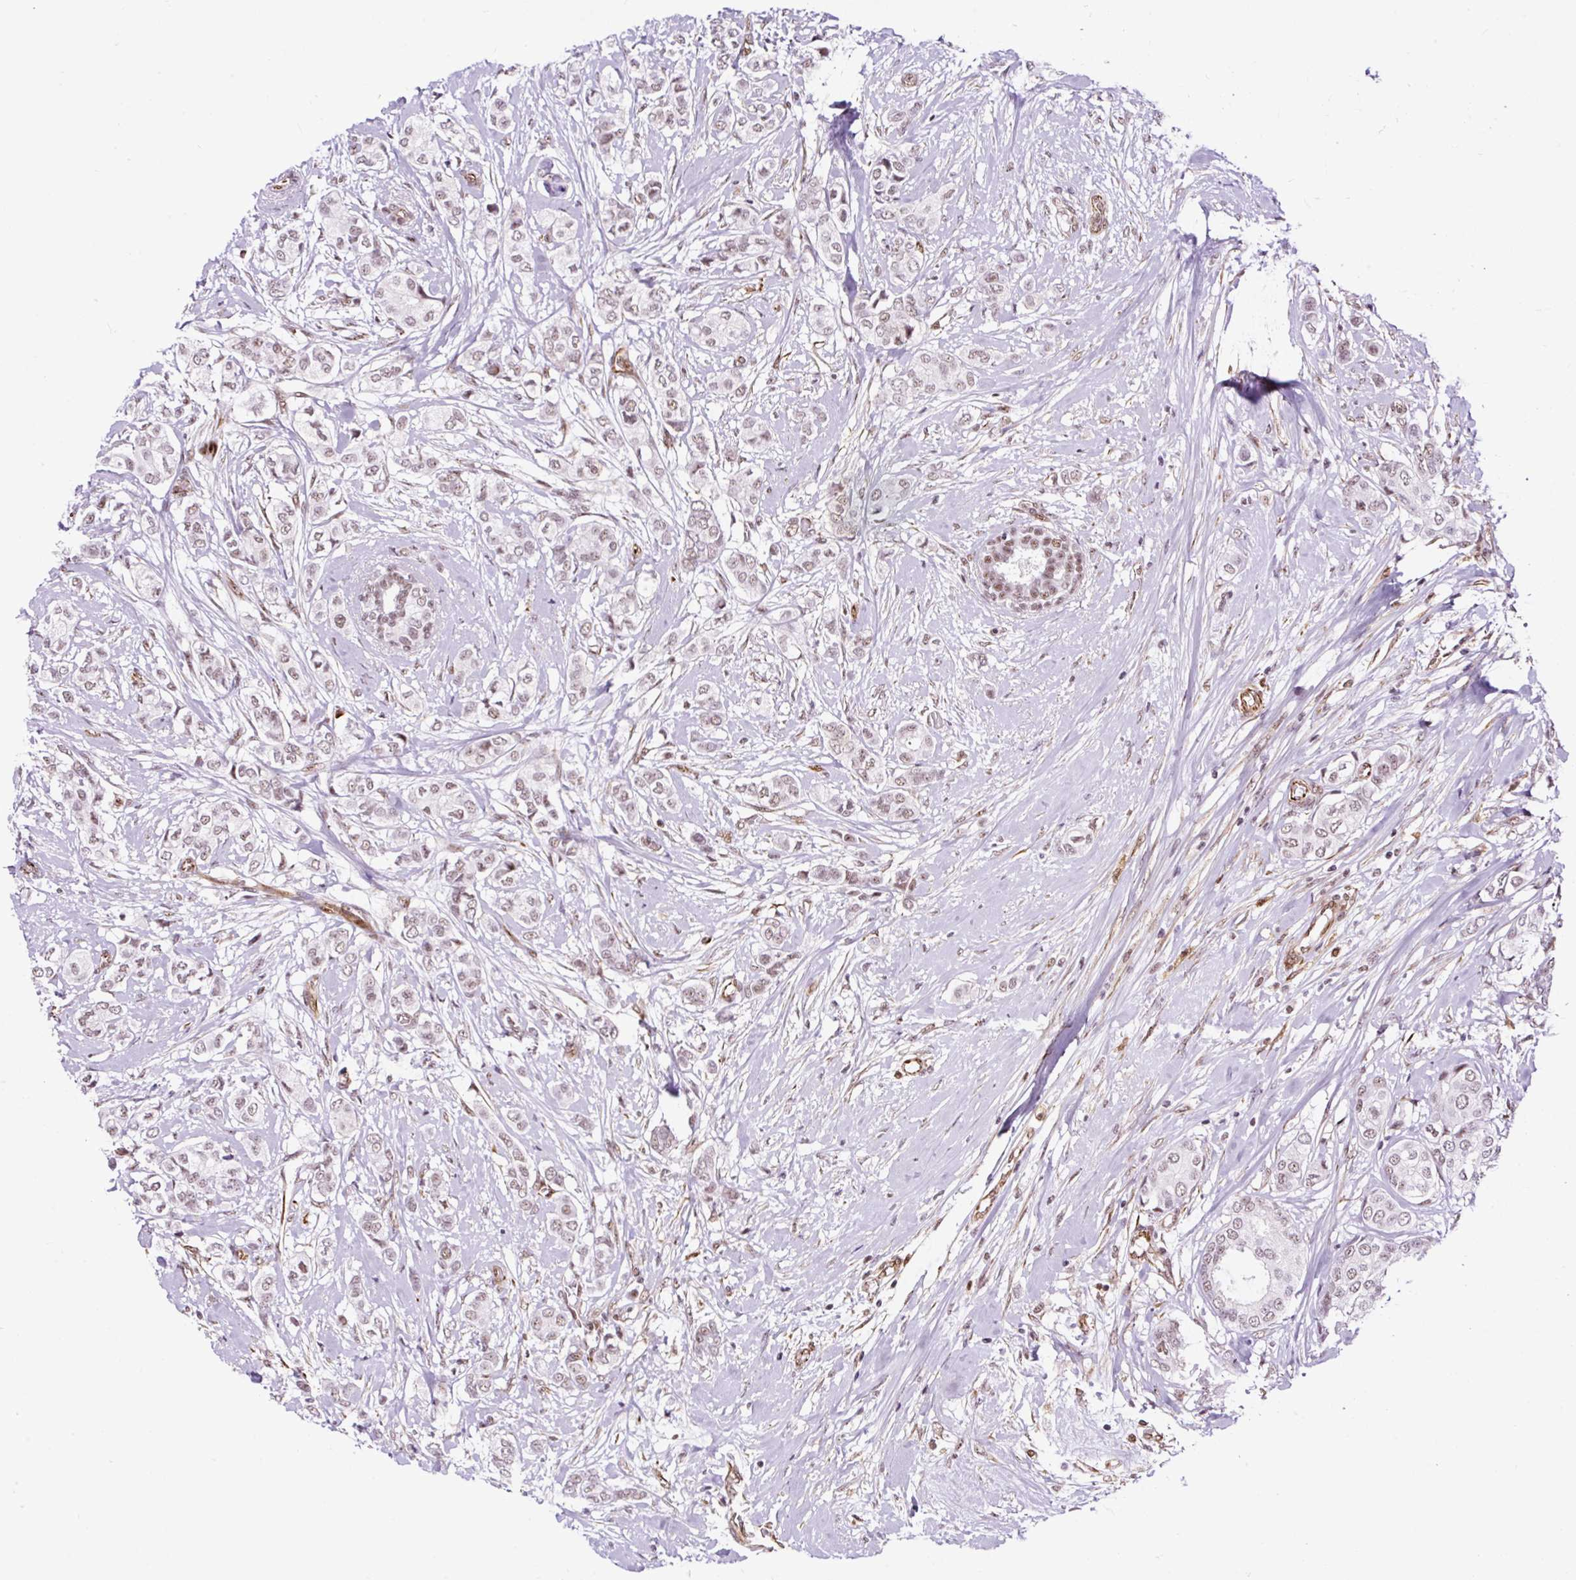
{"staining": {"intensity": "weak", "quantity": ">75%", "location": "nuclear"}, "tissue": "breast cancer", "cell_type": "Tumor cells", "image_type": "cancer", "snomed": [{"axis": "morphology", "description": "Duct carcinoma"}, {"axis": "topography", "description": "Breast"}], "caption": "Human breast infiltrating ductal carcinoma stained with a brown dye reveals weak nuclear positive staining in about >75% of tumor cells.", "gene": "LUC7L2", "patient": {"sex": "female", "age": 73}}